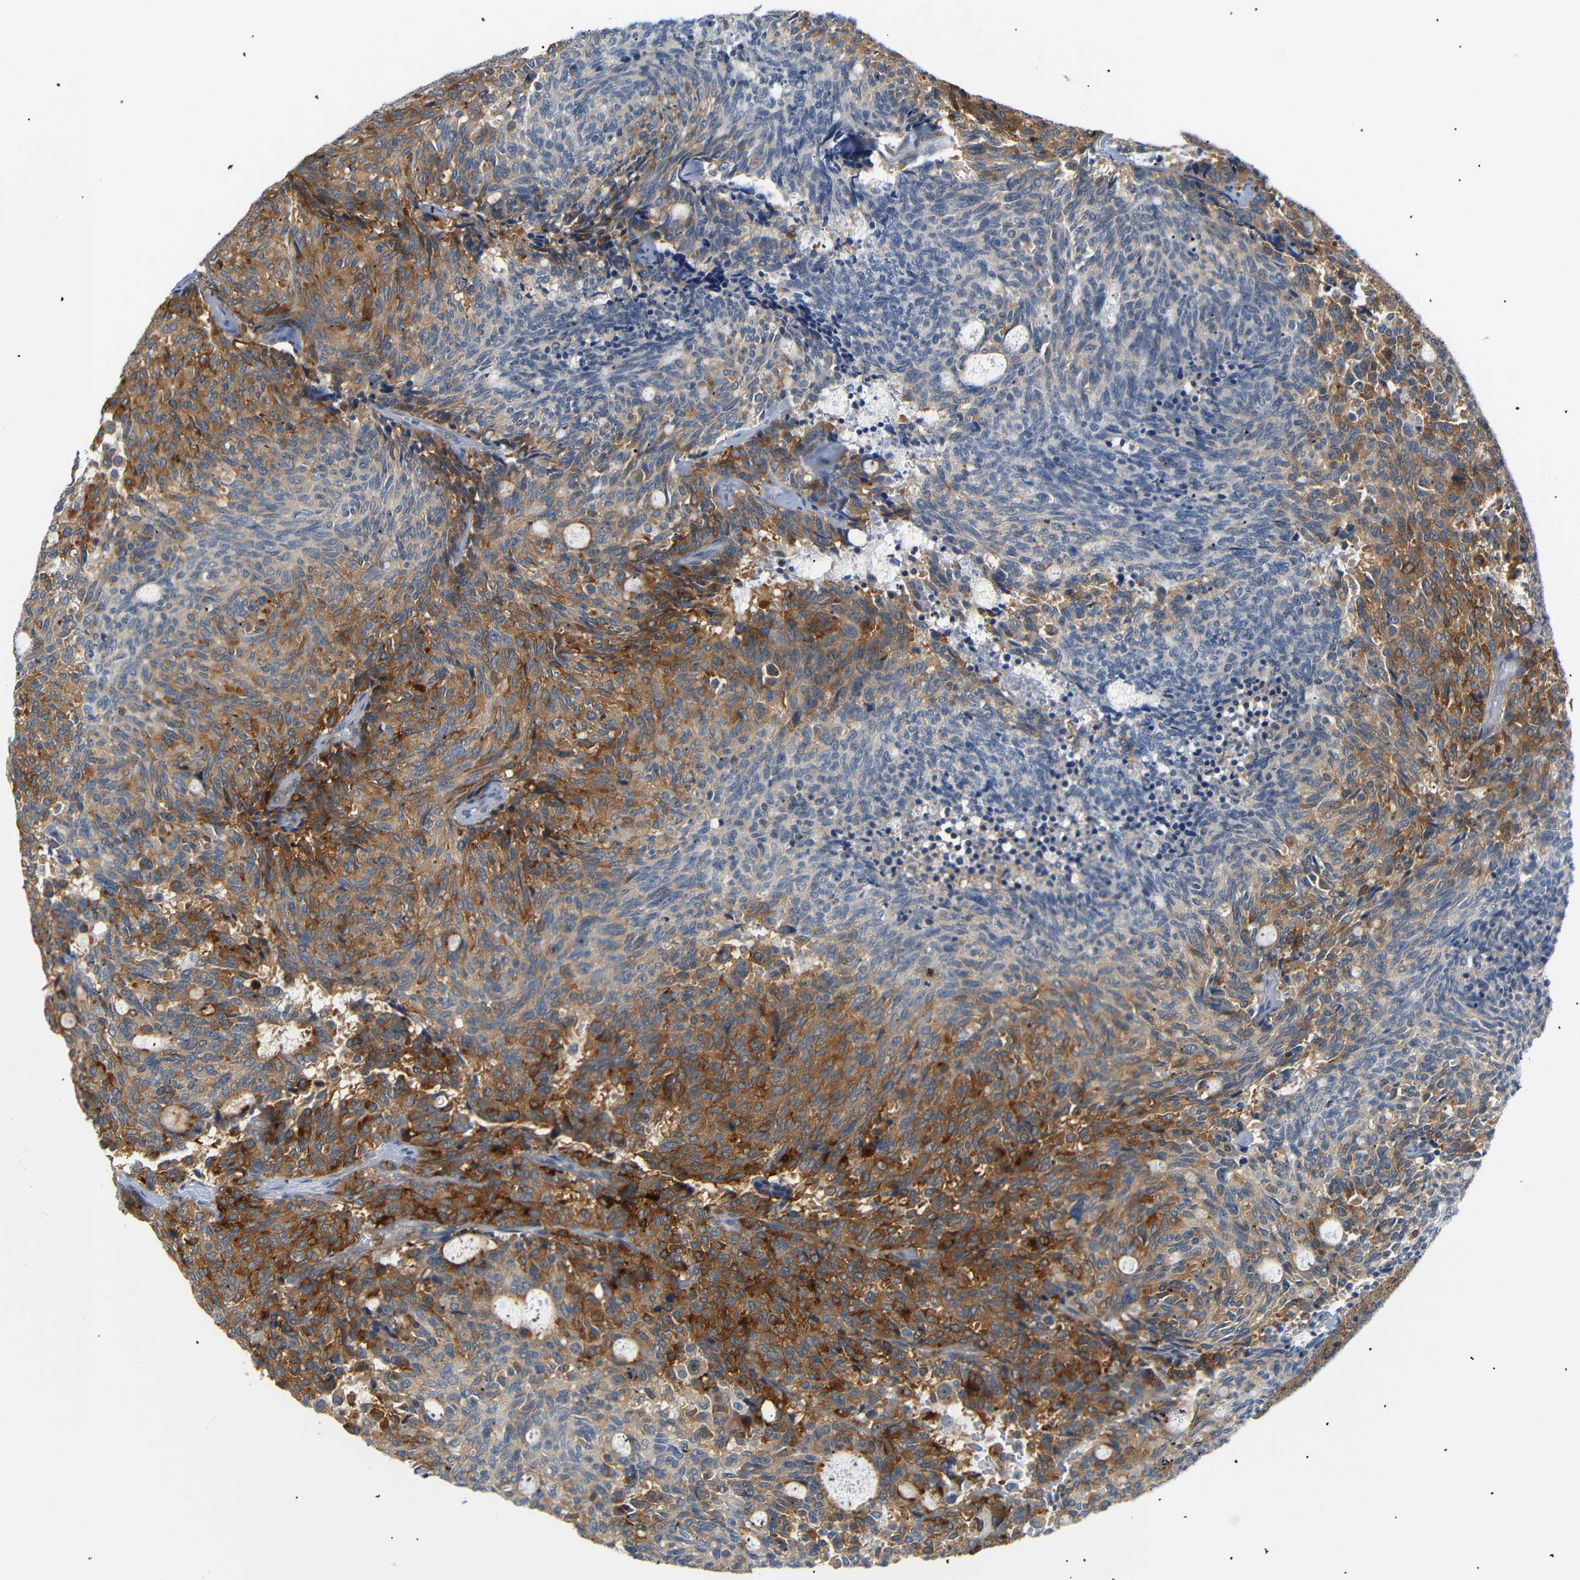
{"staining": {"intensity": "moderate", "quantity": "25%-75%", "location": "cytoplasmic/membranous"}, "tissue": "carcinoid", "cell_type": "Tumor cells", "image_type": "cancer", "snomed": [{"axis": "morphology", "description": "Carcinoid, malignant, NOS"}, {"axis": "topography", "description": "Pancreas"}], "caption": "An IHC image of neoplastic tissue is shown. Protein staining in brown shows moderate cytoplasmic/membranous positivity in carcinoid (malignant) within tumor cells.", "gene": "STMN3", "patient": {"sex": "female", "age": 54}}